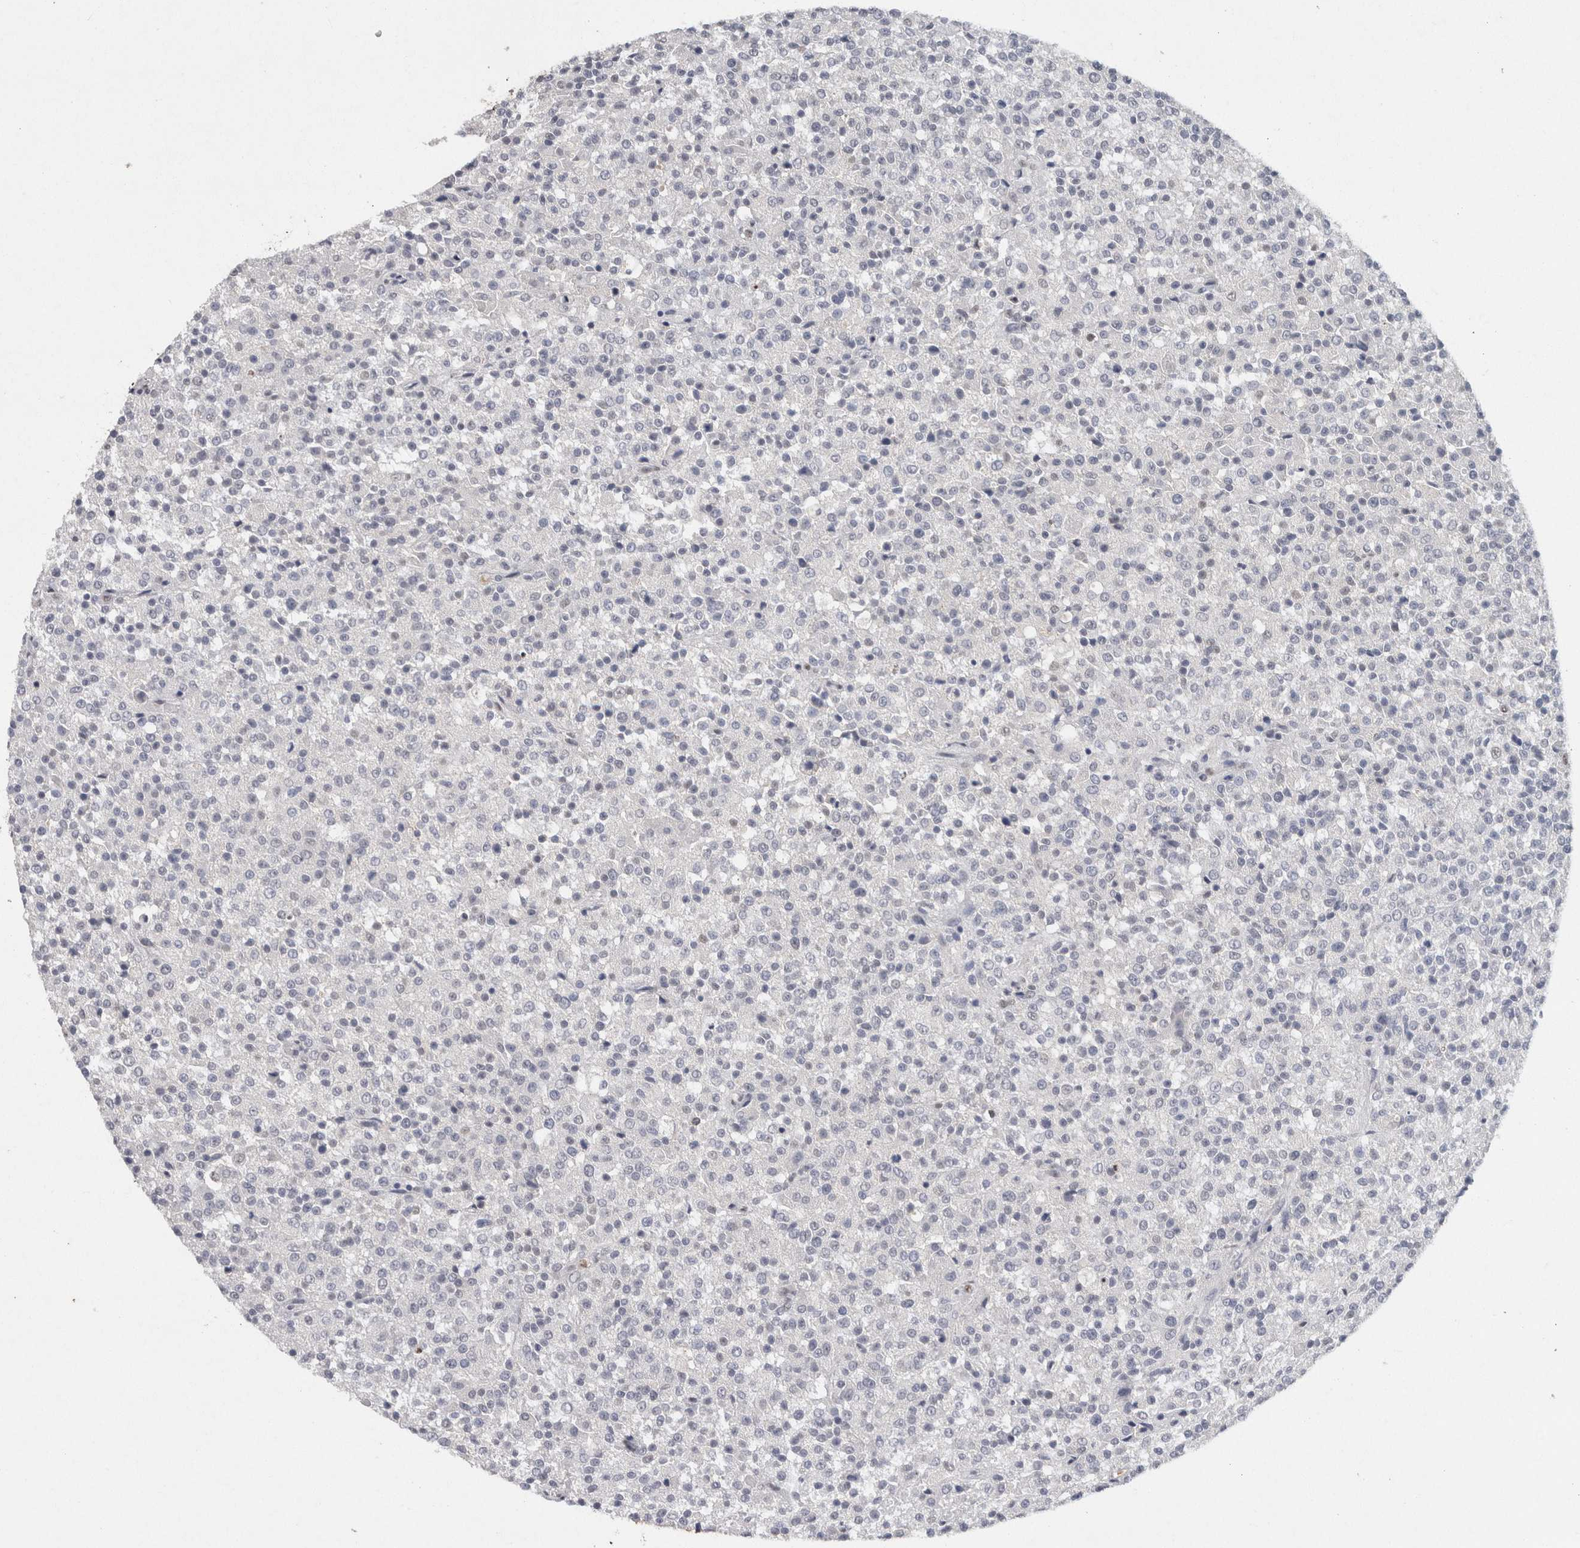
{"staining": {"intensity": "negative", "quantity": "none", "location": "none"}, "tissue": "testis cancer", "cell_type": "Tumor cells", "image_type": "cancer", "snomed": [{"axis": "morphology", "description": "Seminoma, NOS"}, {"axis": "topography", "description": "Testis"}], "caption": "There is no significant expression in tumor cells of testis cancer.", "gene": "RPS6KA2", "patient": {"sex": "male", "age": 59}}